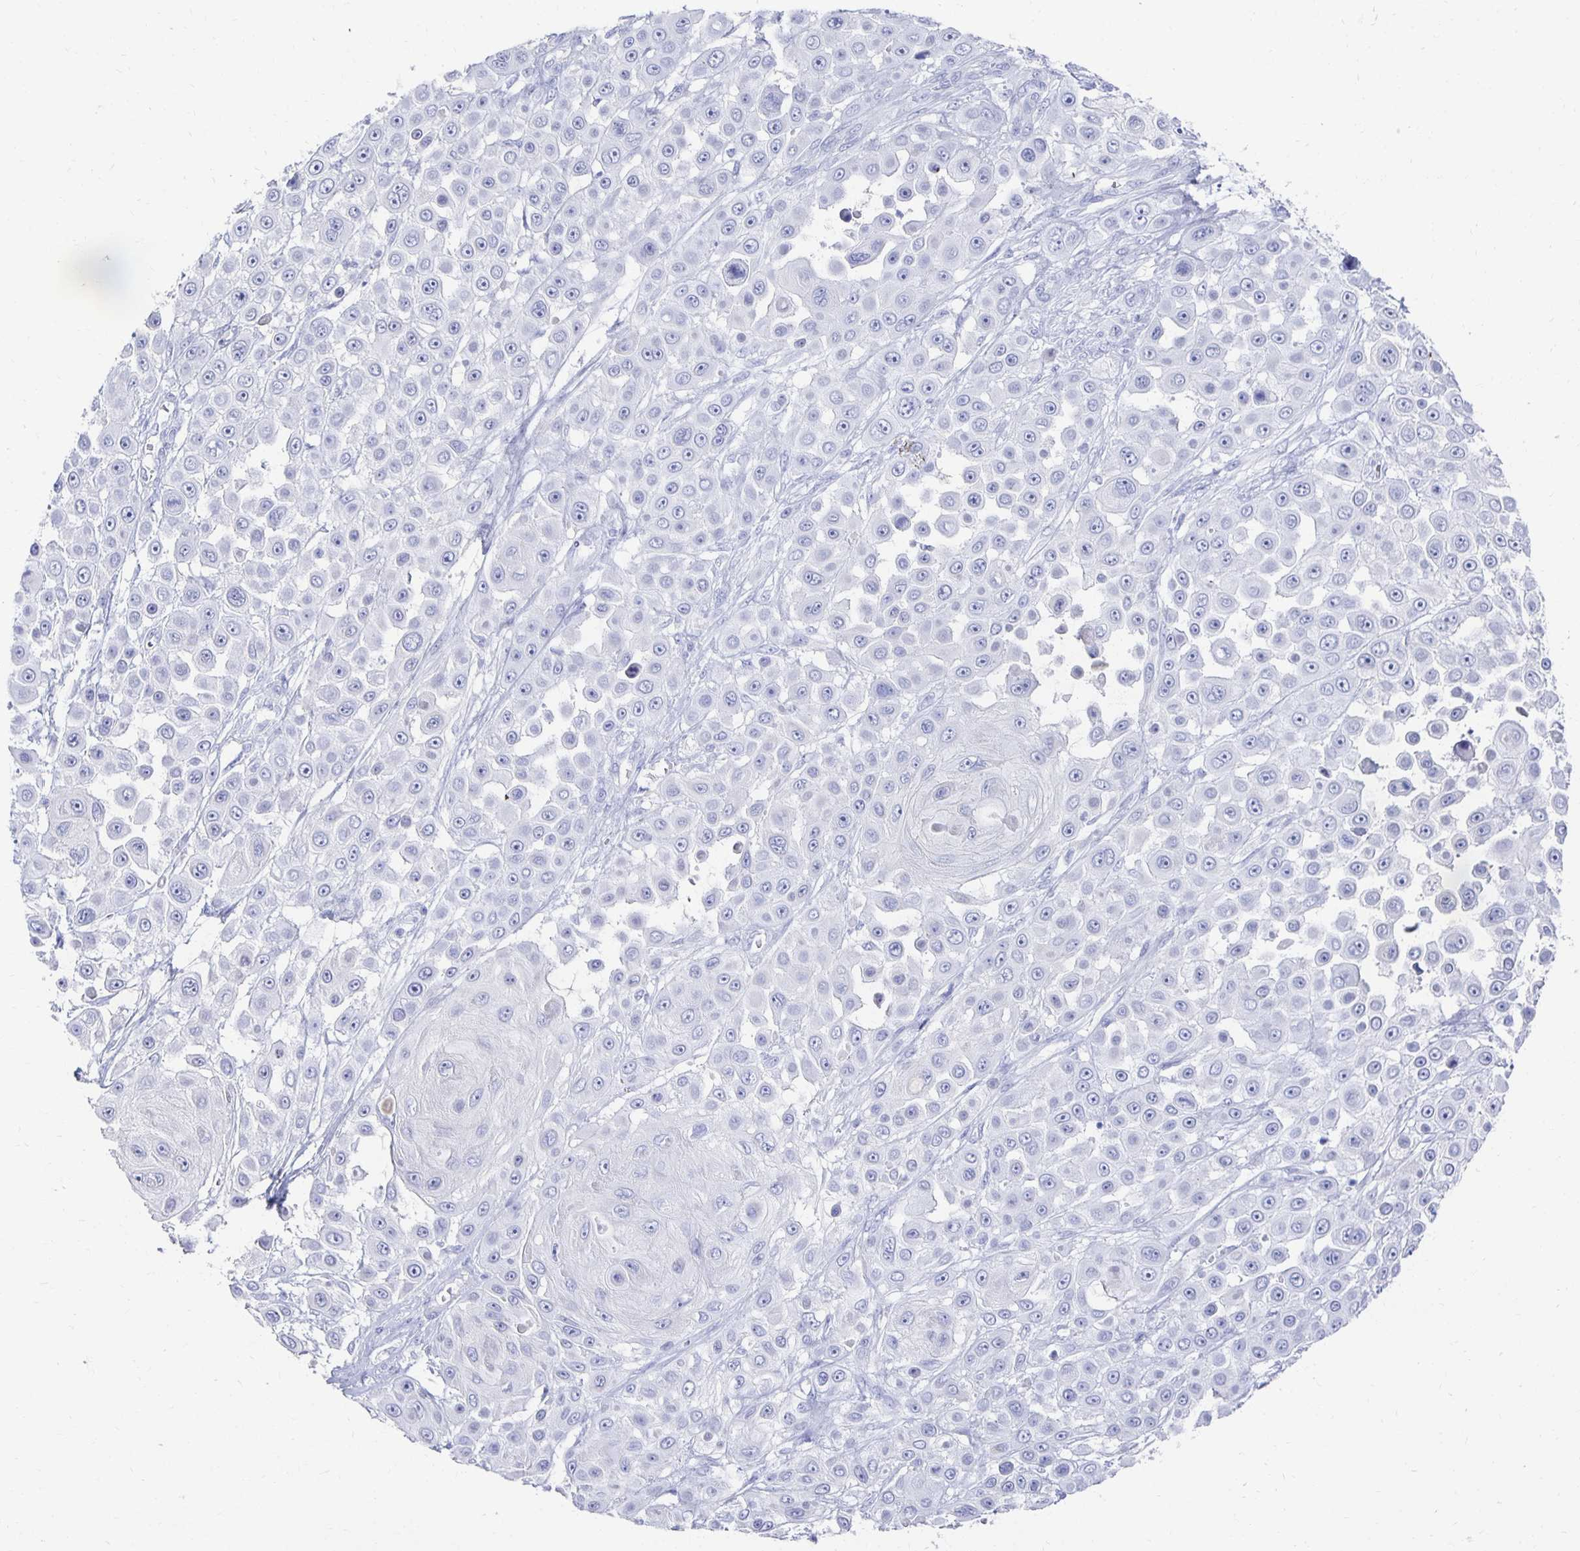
{"staining": {"intensity": "negative", "quantity": "none", "location": "none"}, "tissue": "skin cancer", "cell_type": "Tumor cells", "image_type": "cancer", "snomed": [{"axis": "morphology", "description": "Squamous cell carcinoma, NOS"}, {"axis": "topography", "description": "Skin"}], "caption": "An image of human skin cancer (squamous cell carcinoma) is negative for staining in tumor cells.", "gene": "PRDM7", "patient": {"sex": "male", "age": 67}}